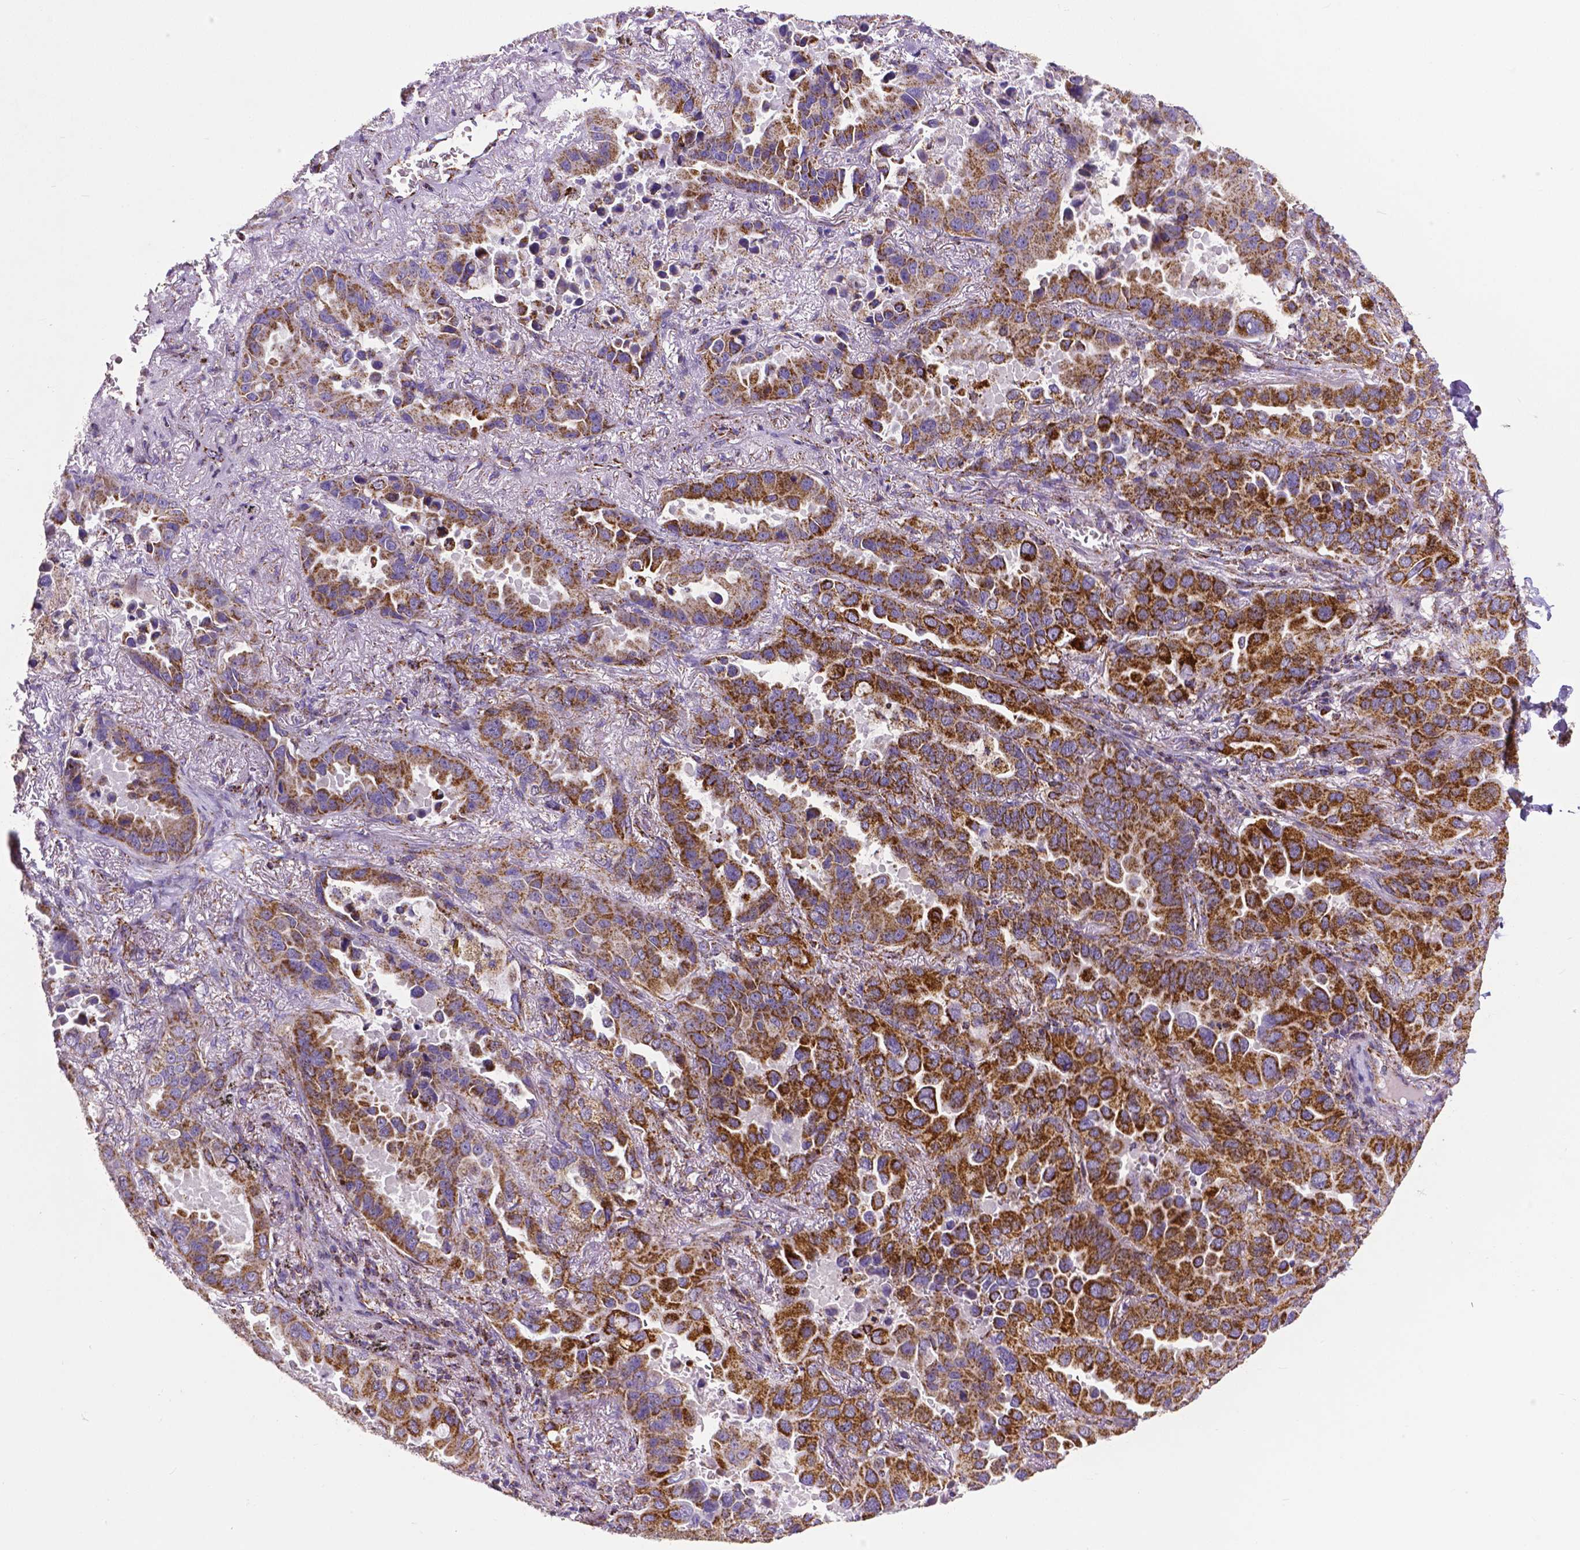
{"staining": {"intensity": "strong", "quantity": ">75%", "location": "cytoplasmic/membranous"}, "tissue": "lung cancer", "cell_type": "Tumor cells", "image_type": "cancer", "snomed": [{"axis": "morphology", "description": "Adenocarcinoma, NOS"}, {"axis": "topography", "description": "Lung"}], "caption": "There is high levels of strong cytoplasmic/membranous positivity in tumor cells of adenocarcinoma (lung), as demonstrated by immunohistochemical staining (brown color).", "gene": "MACC1", "patient": {"sex": "male", "age": 64}}